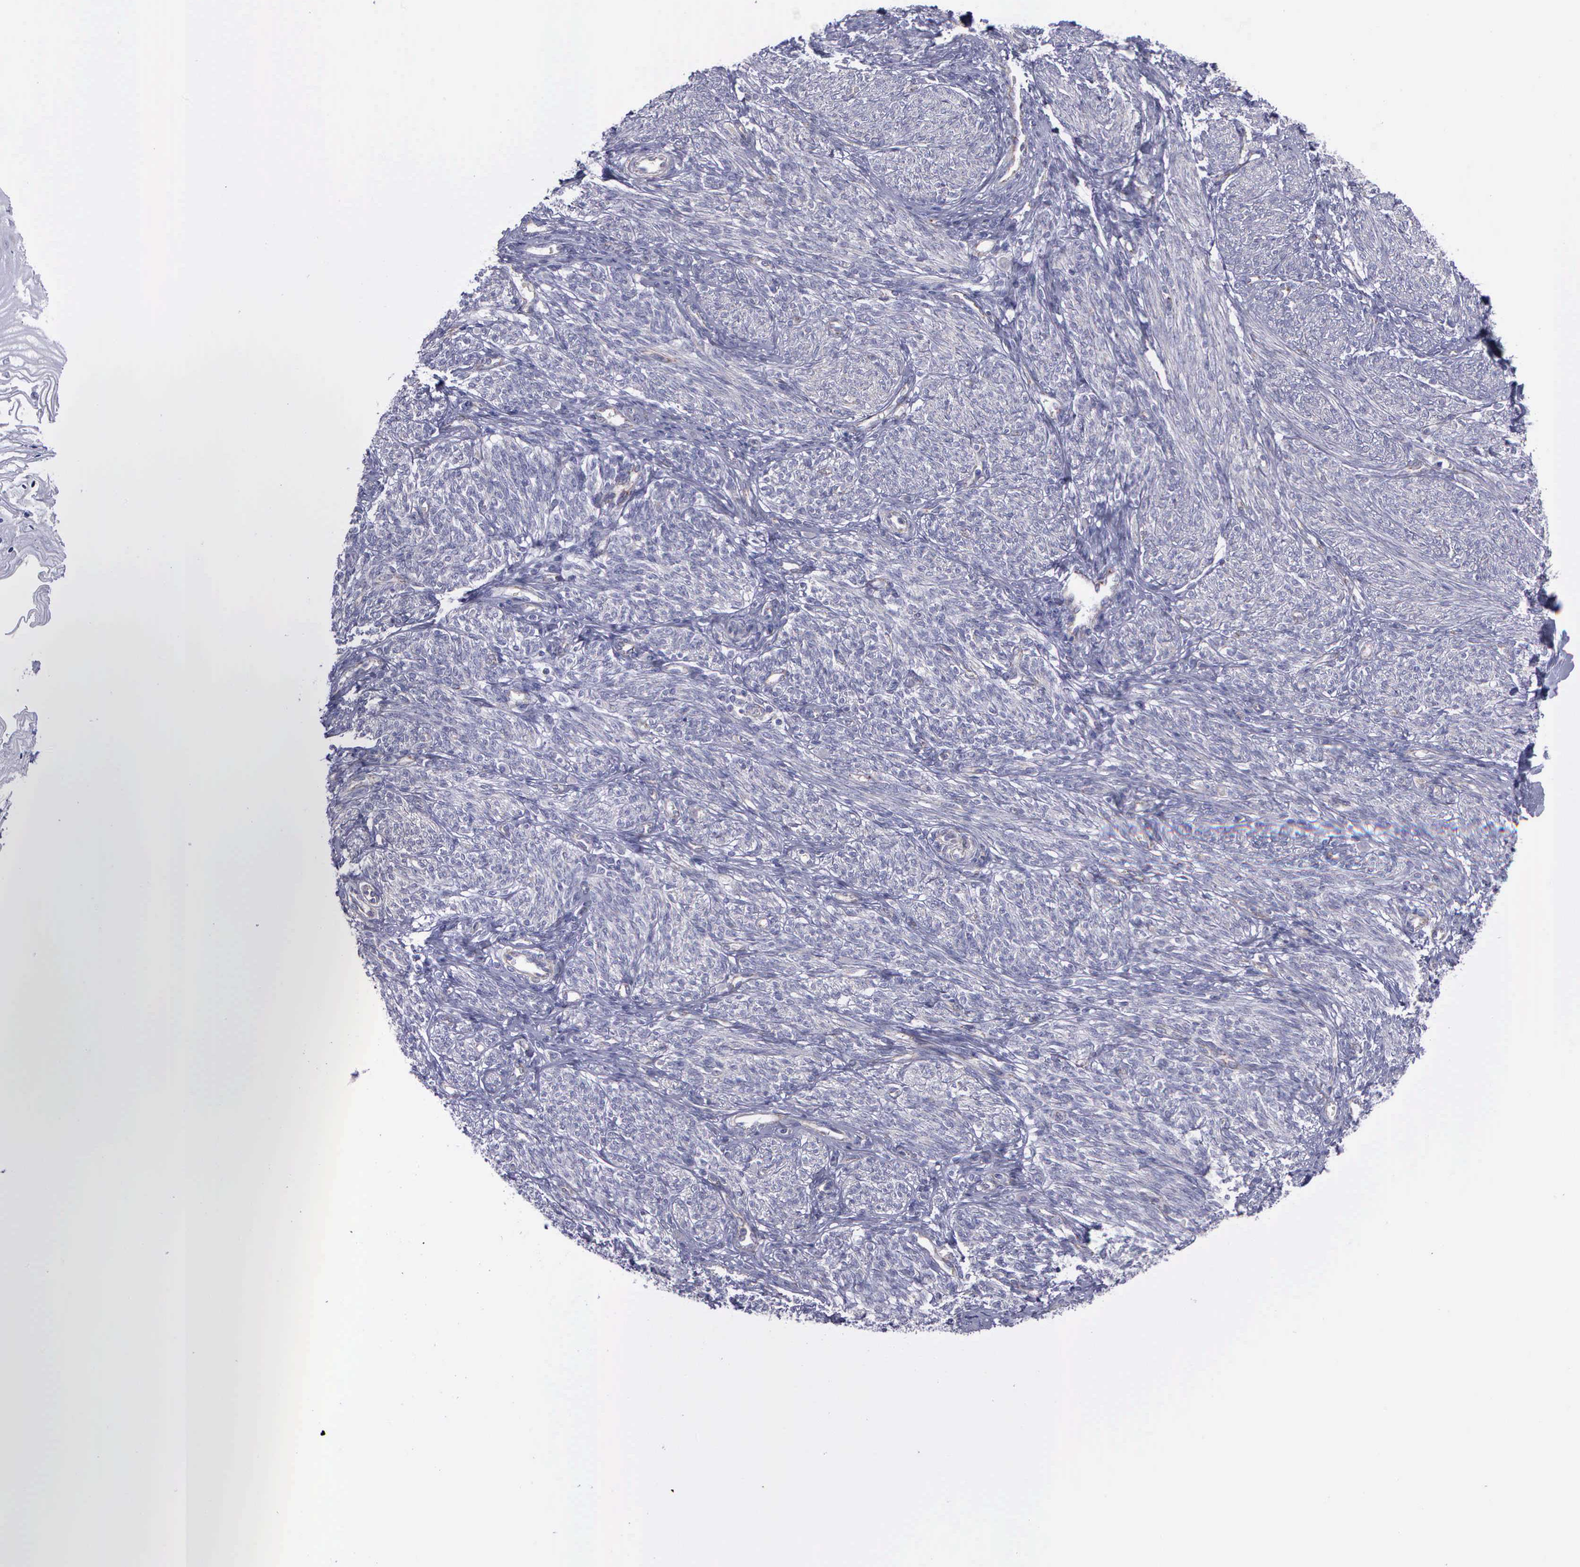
{"staining": {"intensity": "negative", "quantity": "none", "location": "none"}, "tissue": "endometrium", "cell_type": "Cells in endometrial stroma", "image_type": "normal", "snomed": [{"axis": "morphology", "description": "Normal tissue, NOS"}, {"axis": "topography", "description": "Endometrium"}], "caption": "The immunohistochemistry histopathology image has no significant staining in cells in endometrial stroma of endometrium. (Stains: DAB immunohistochemistry with hematoxylin counter stain, Microscopy: brightfield microscopy at high magnification).", "gene": "SYNJ2BP", "patient": {"sex": "female", "age": 82}}